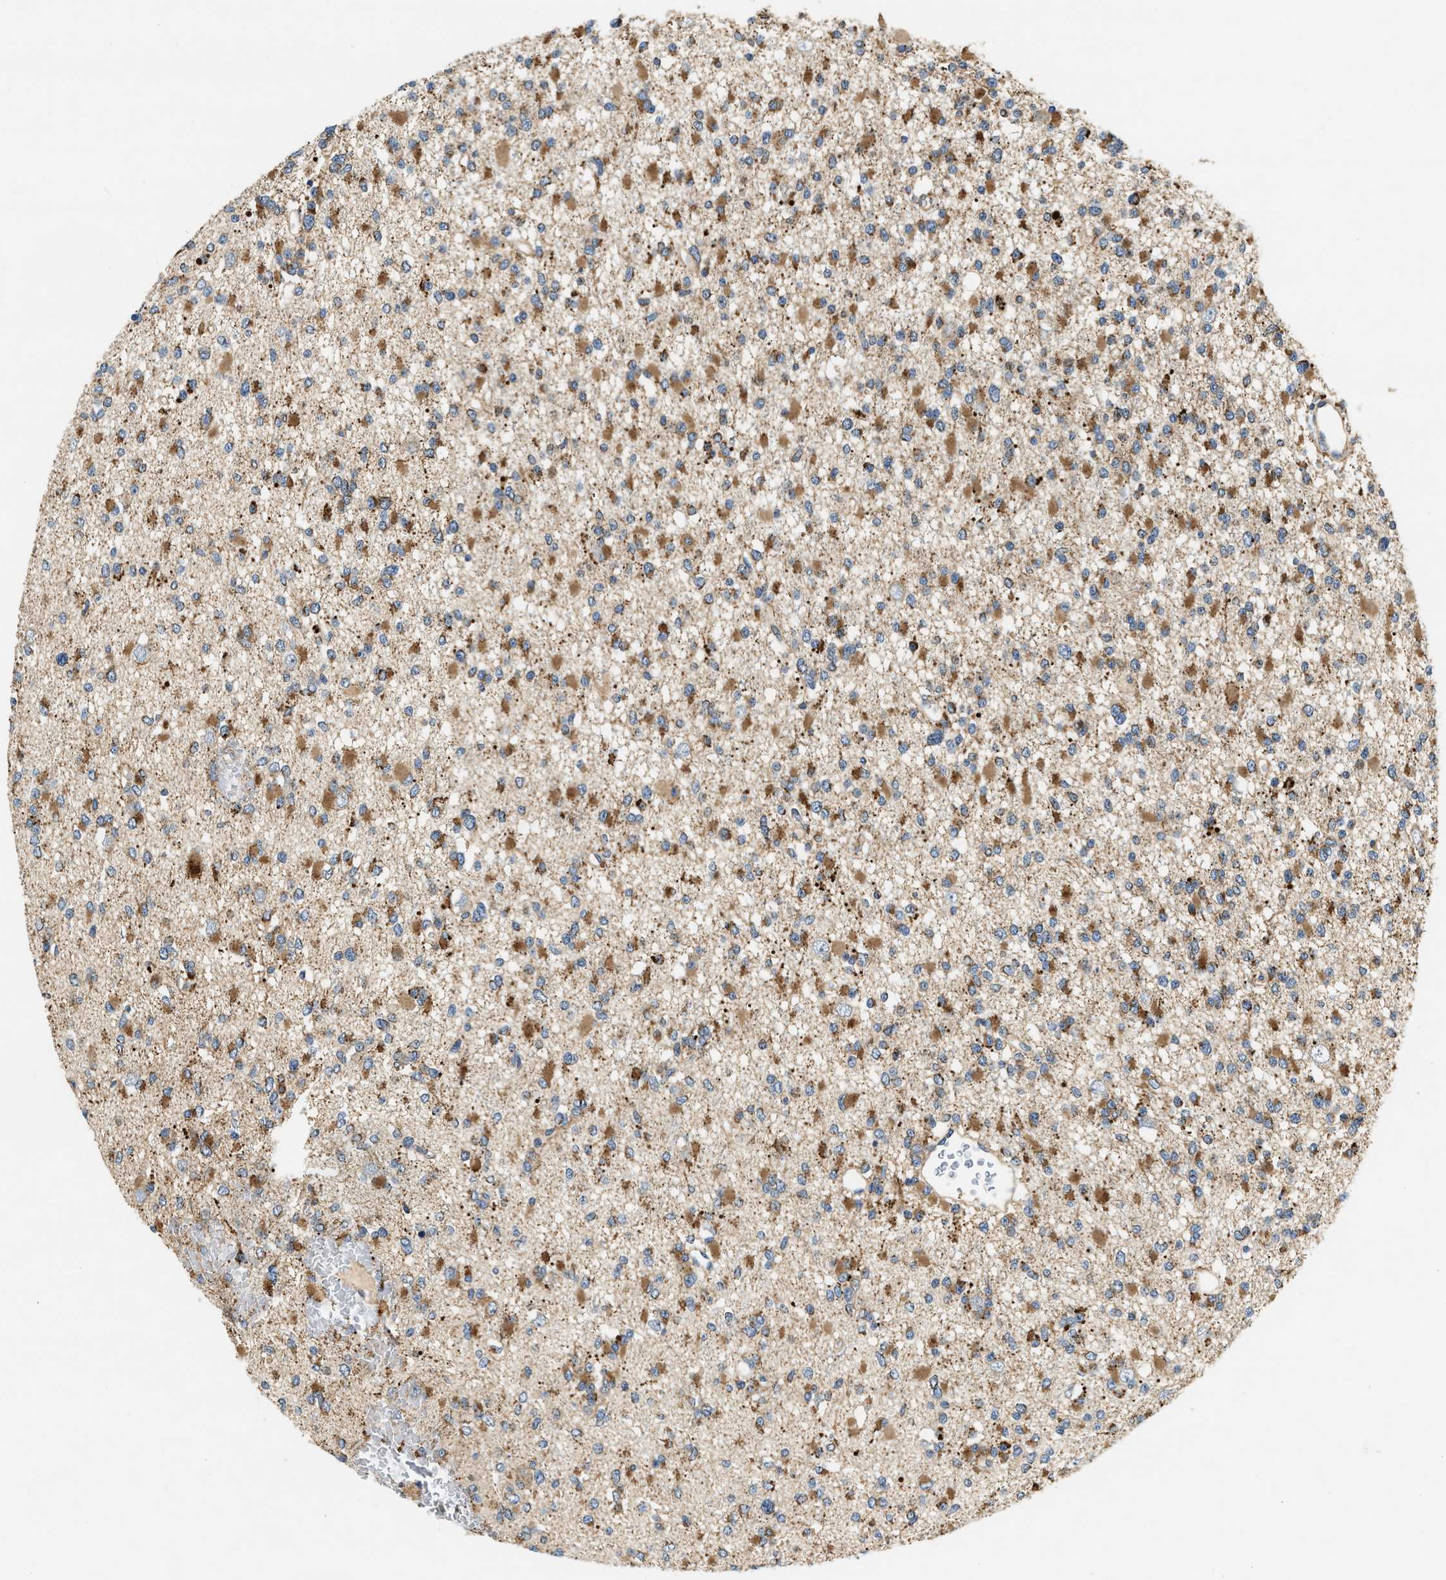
{"staining": {"intensity": "moderate", "quantity": ">75%", "location": "cytoplasmic/membranous"}, "tissue": "glioma", "cell_type": "Tumor cells", "image_type": "cancer", "snomed": [{"axis": "morphology", "description": "Glioma, malignant, Low grade"}, {"axis": "topography", "description": "Brain"}], "caption": "Immunohistochemical staining of malignant low-grade glioma reveals medium levels of moderate cytoplasmic/membranous positivity in about >75% of tumor cells. (DAB (3,3'-diaminobenzidine) = brown stain, brightfield microscopy at high magnification).", "gene": "DUSP10", "patient": {"sex": "female", "age": 22}}